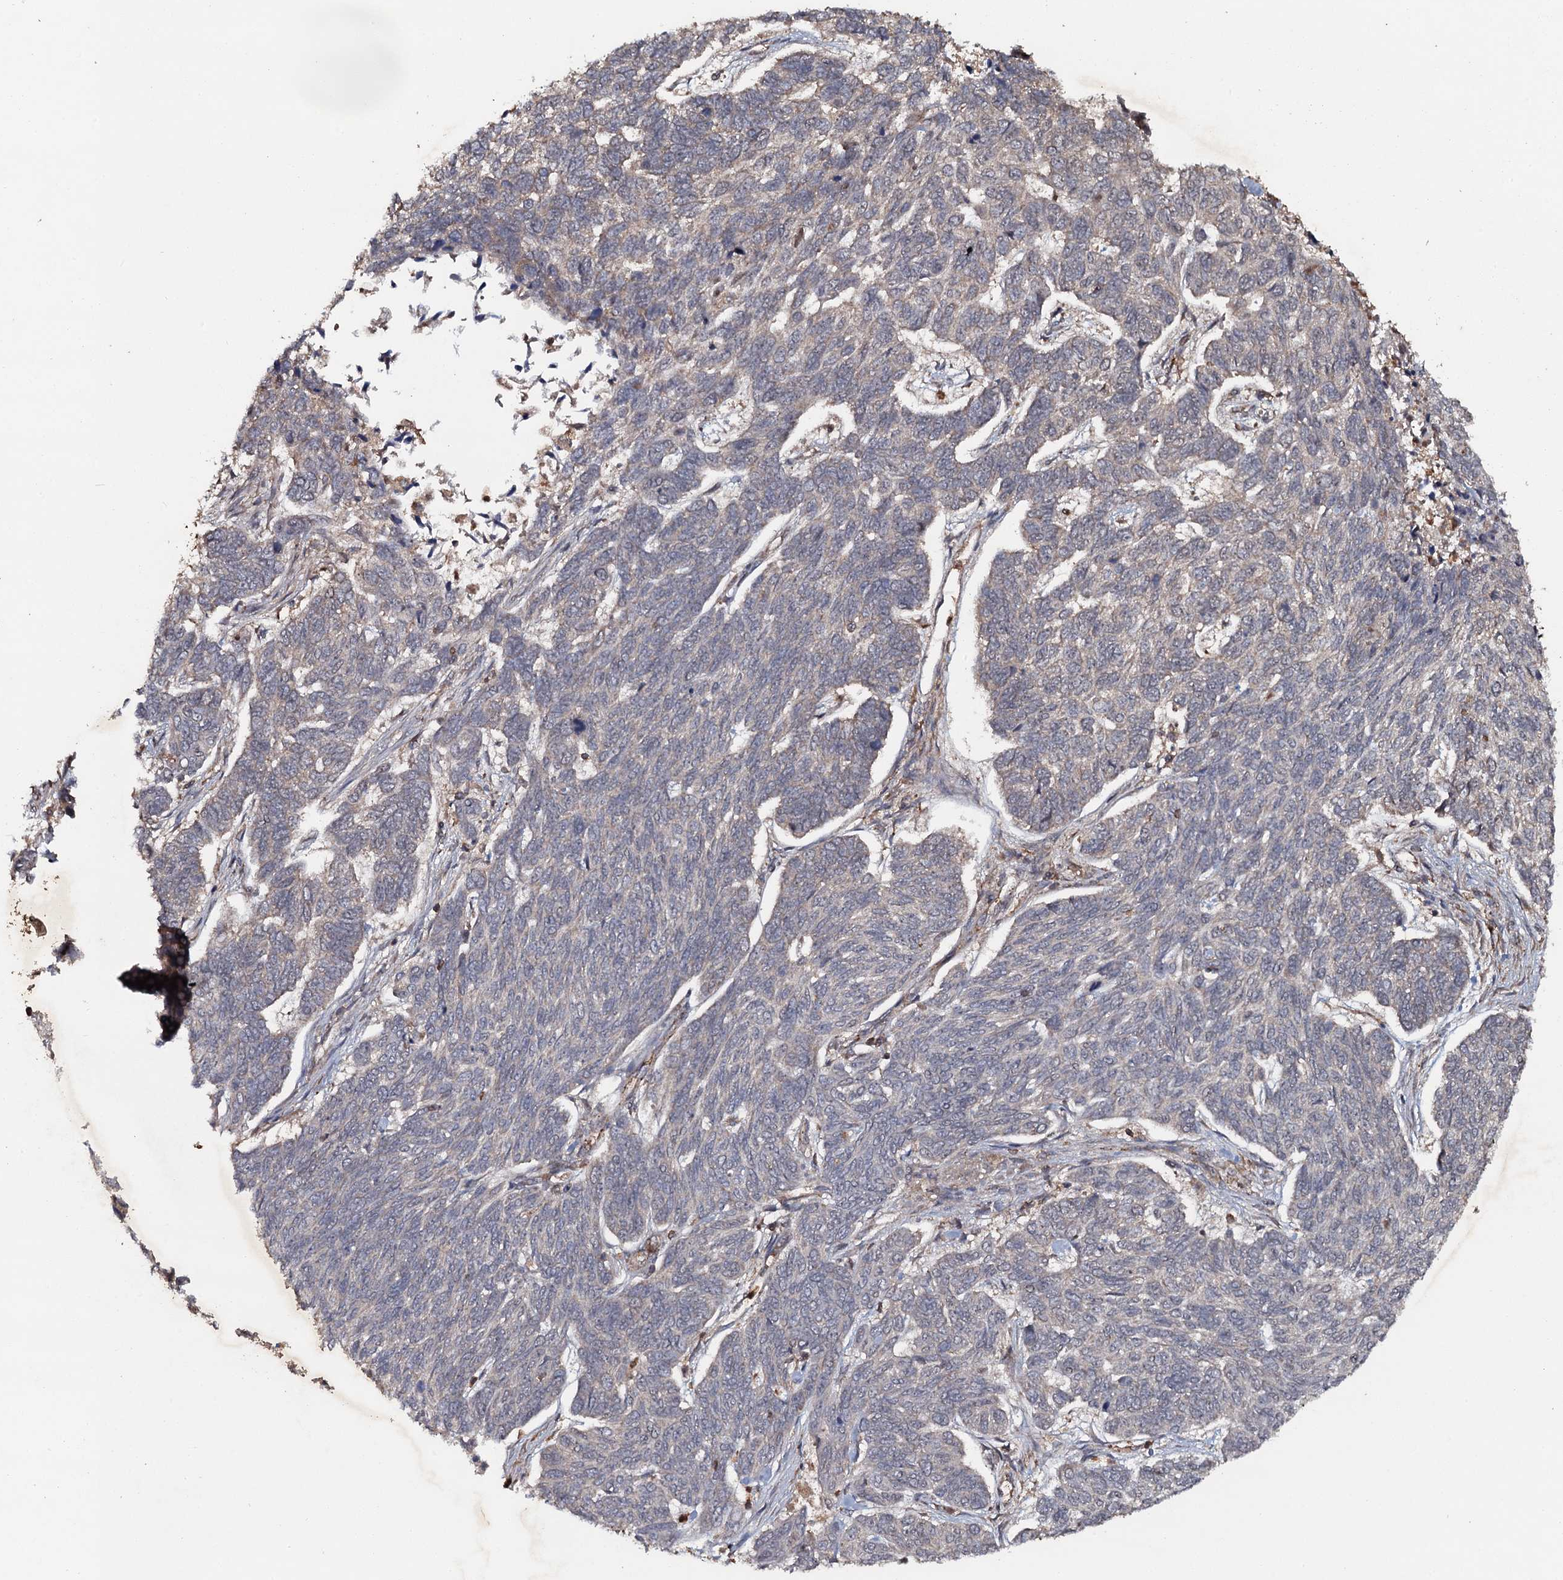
{"staining": {"intensity": "negative", "quantity": "none", "location": "none"}, "tissue": "skin cancer", "cell_type": "Tumor cells", "image_type": "cancer", "snomed": [{"axis": "morphology", "description": "Basal cell carcinoma"}, {"axis": "topography", "description": "Skin"}], "caption": "A histopathology image of skin cancer (basal cell carcinoma) stained for a protein demonstrates no brown staining in tumor cells.", "gene": "ADGRG3", "patient": {"sex": "female", "age": 65}}